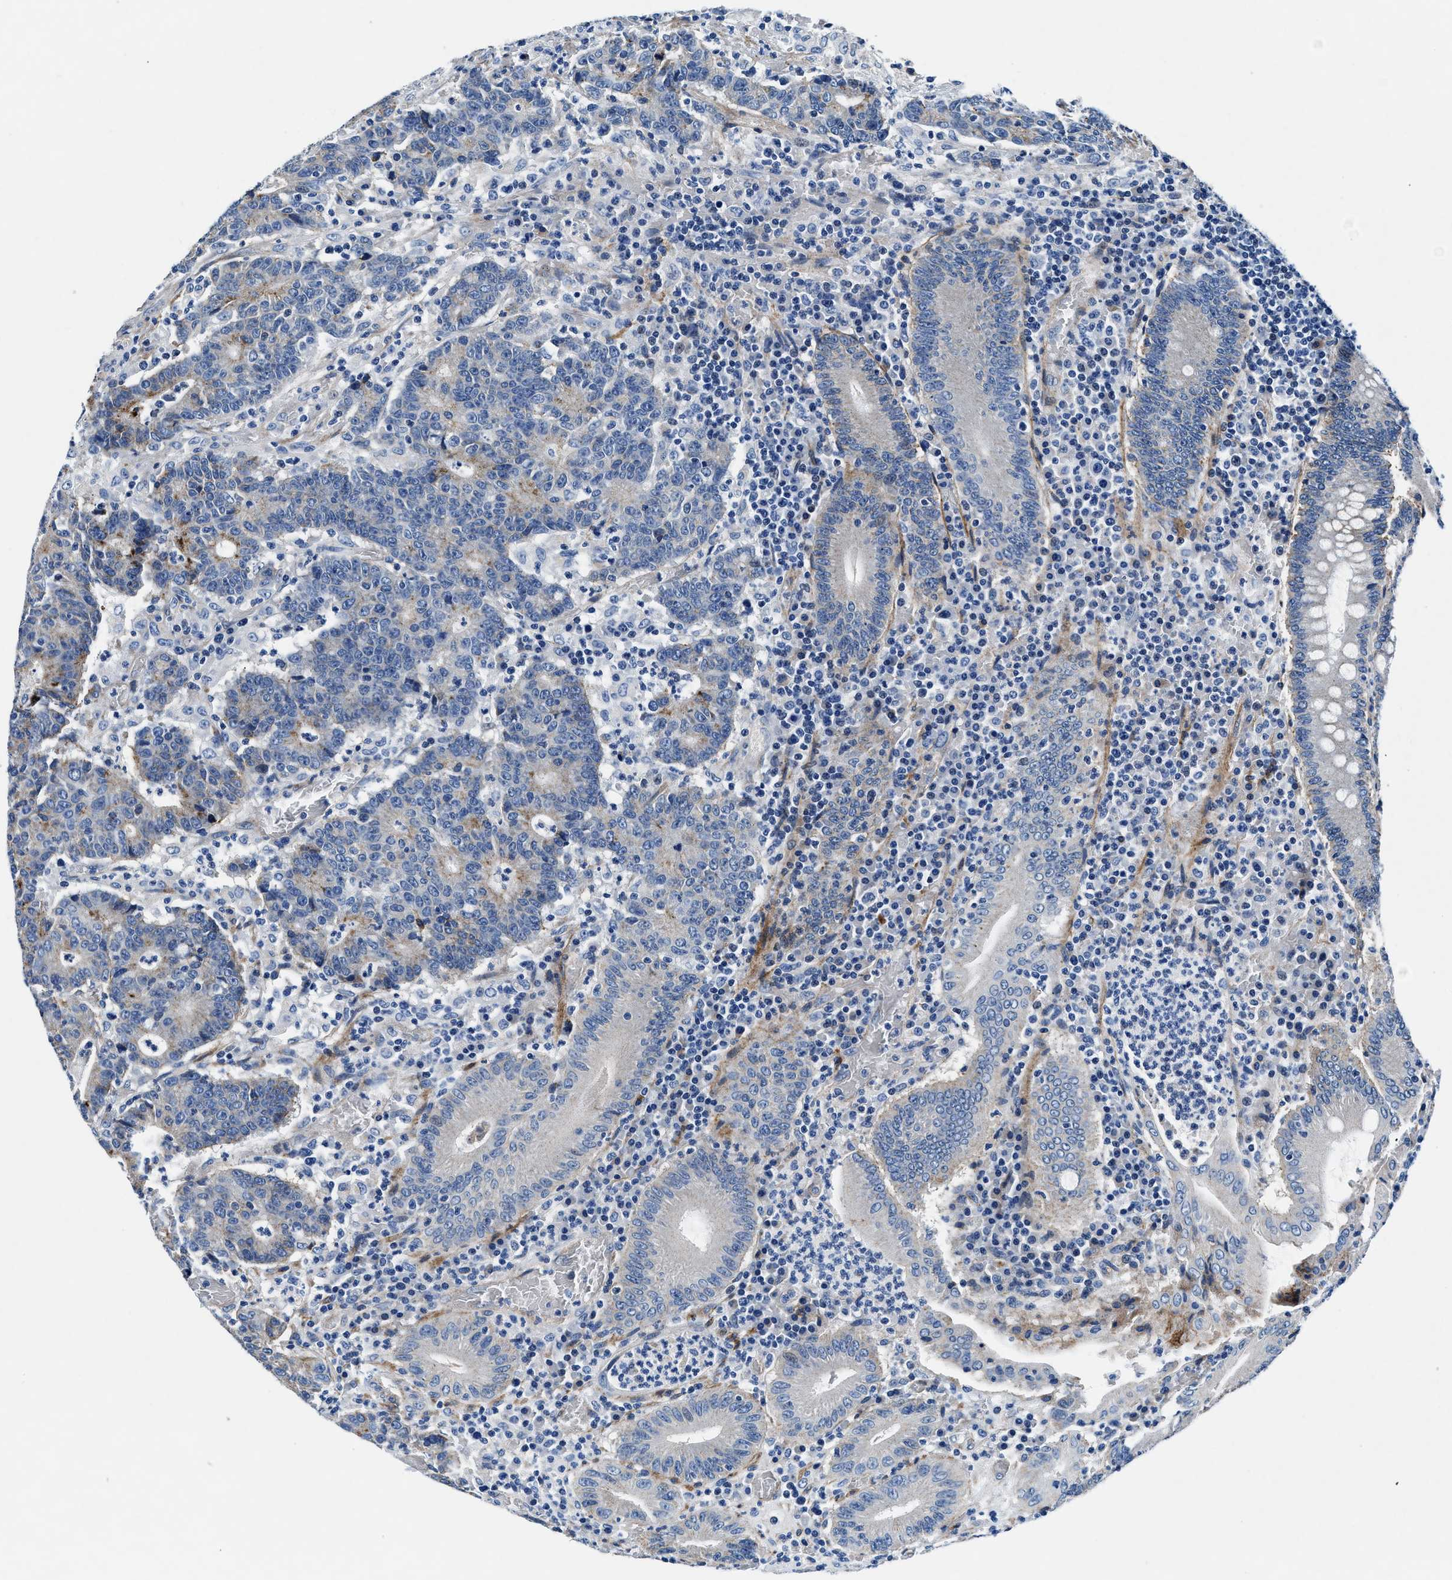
{"staining": {"intensity": "moderate", "quantity": "<25%", "location": "cytoplasmic/membranous"}, "tissue": "colorectal cancer", "cell_type": "Tumor cells", "image_type": "cancer", "snomed": [{"axis": "morphology", "description": "Normal tissue, NOS"}, {"axis": "morphology", "description": "Adenocarcinoma, NOS"}, {"axis": "topography", "description": "Colon"}], "caption": "A brown stain shows moderate cytoplasmic/membranous expression of a protein in colorectal cancer (adenocarcinoma) tumor cells.", "gene": "DAG1", "patient": {"sex": "female", "age": 75}}